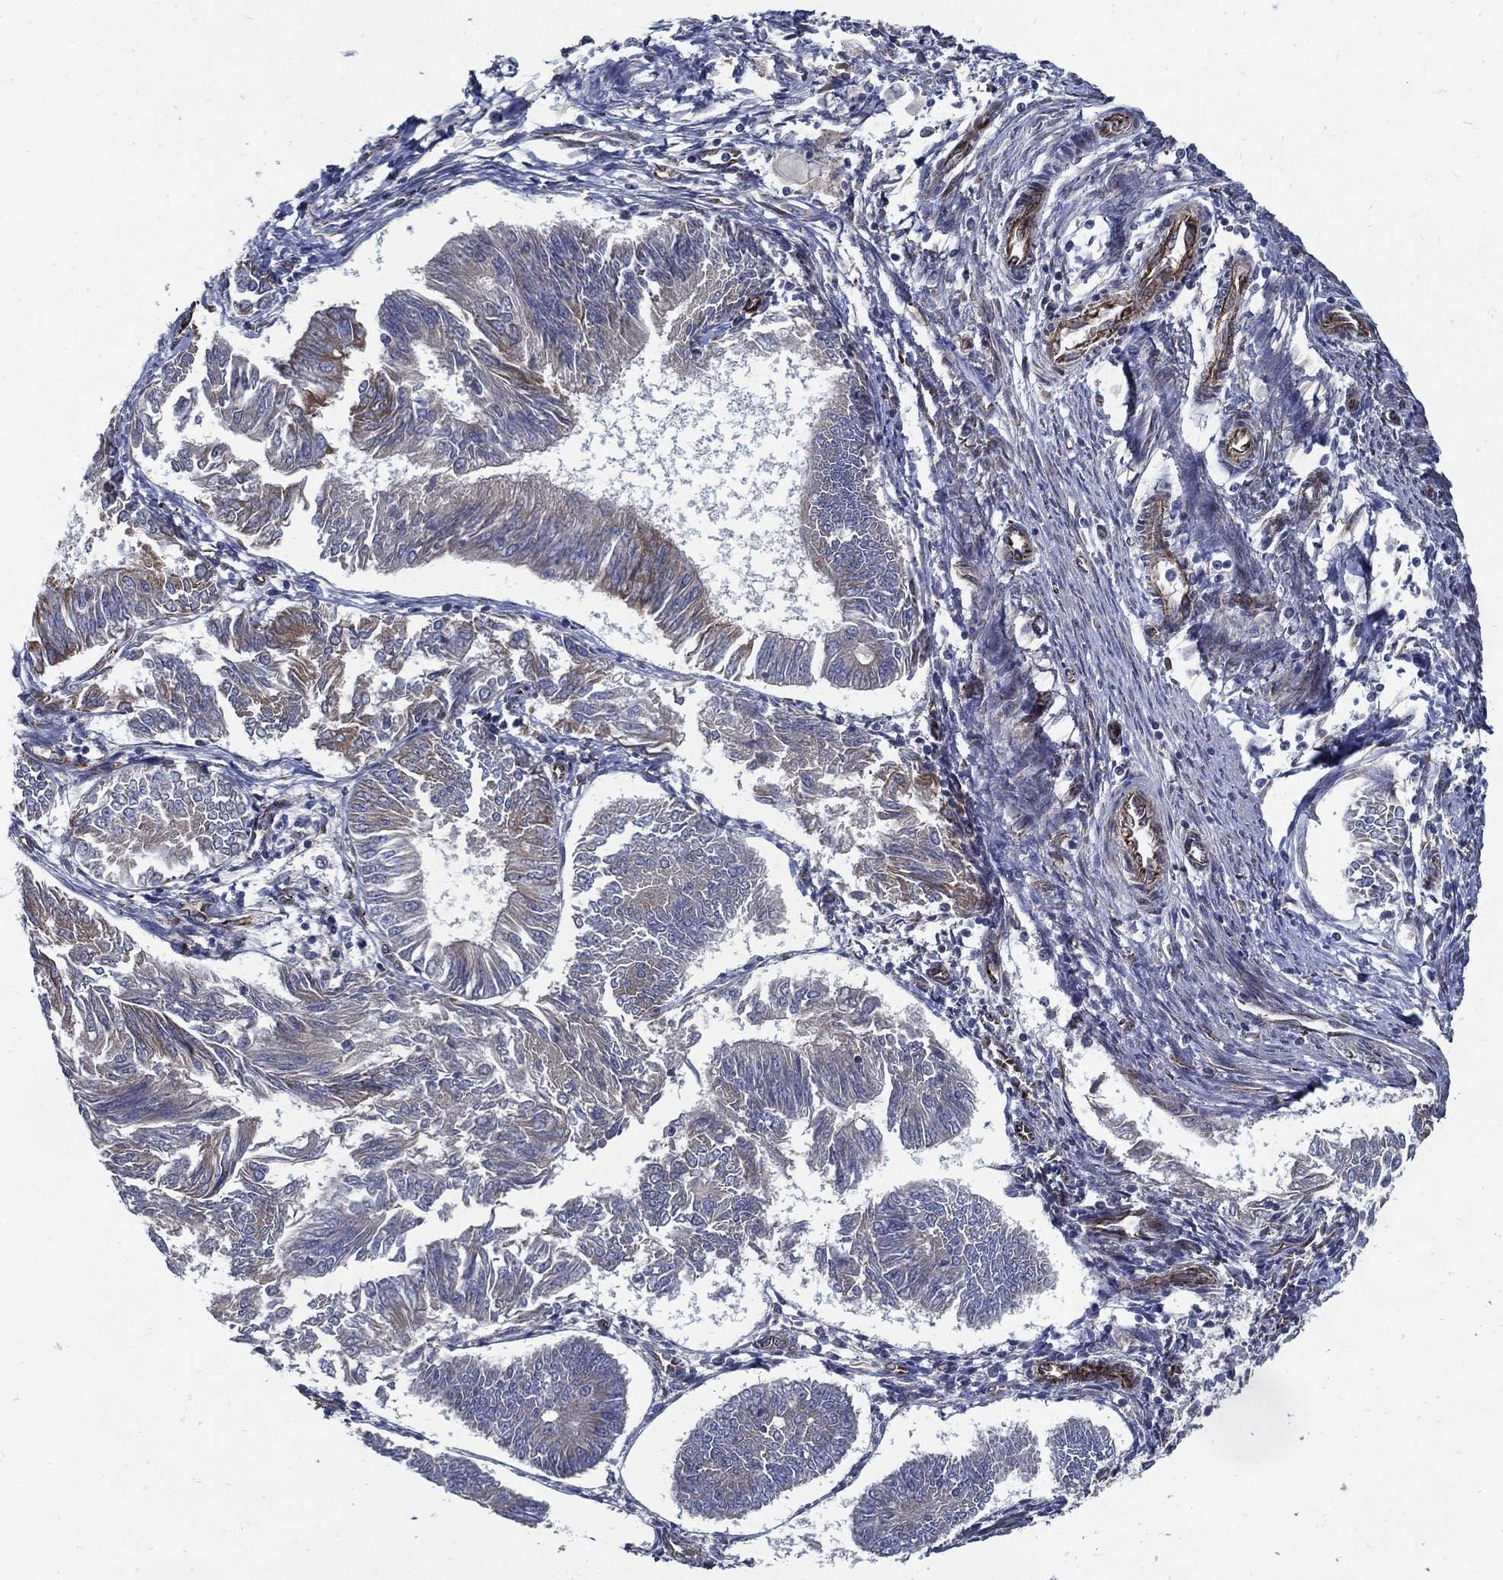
{"staining": {"intensity": "weak", "quantity": "<25%", "location": "cytoplasmic/membranous"}, "tissue": "endometrial cancer", "cell_type": "Tumor cells", "image_type": "cancer", "snomed": [{"axis": "morphology", "description": "Adenocarcinoma, NOS"}, {"axis": "topography", "description": "Endometrium"}], "caption": "IHC micrograph of neoplastic tissue: endometrial cancer stained with DAB demonstrates no significant protein expression in tumor cells.", "gene": "ARHGAP11A", "patient": {"sex": "female", "age": 58}}